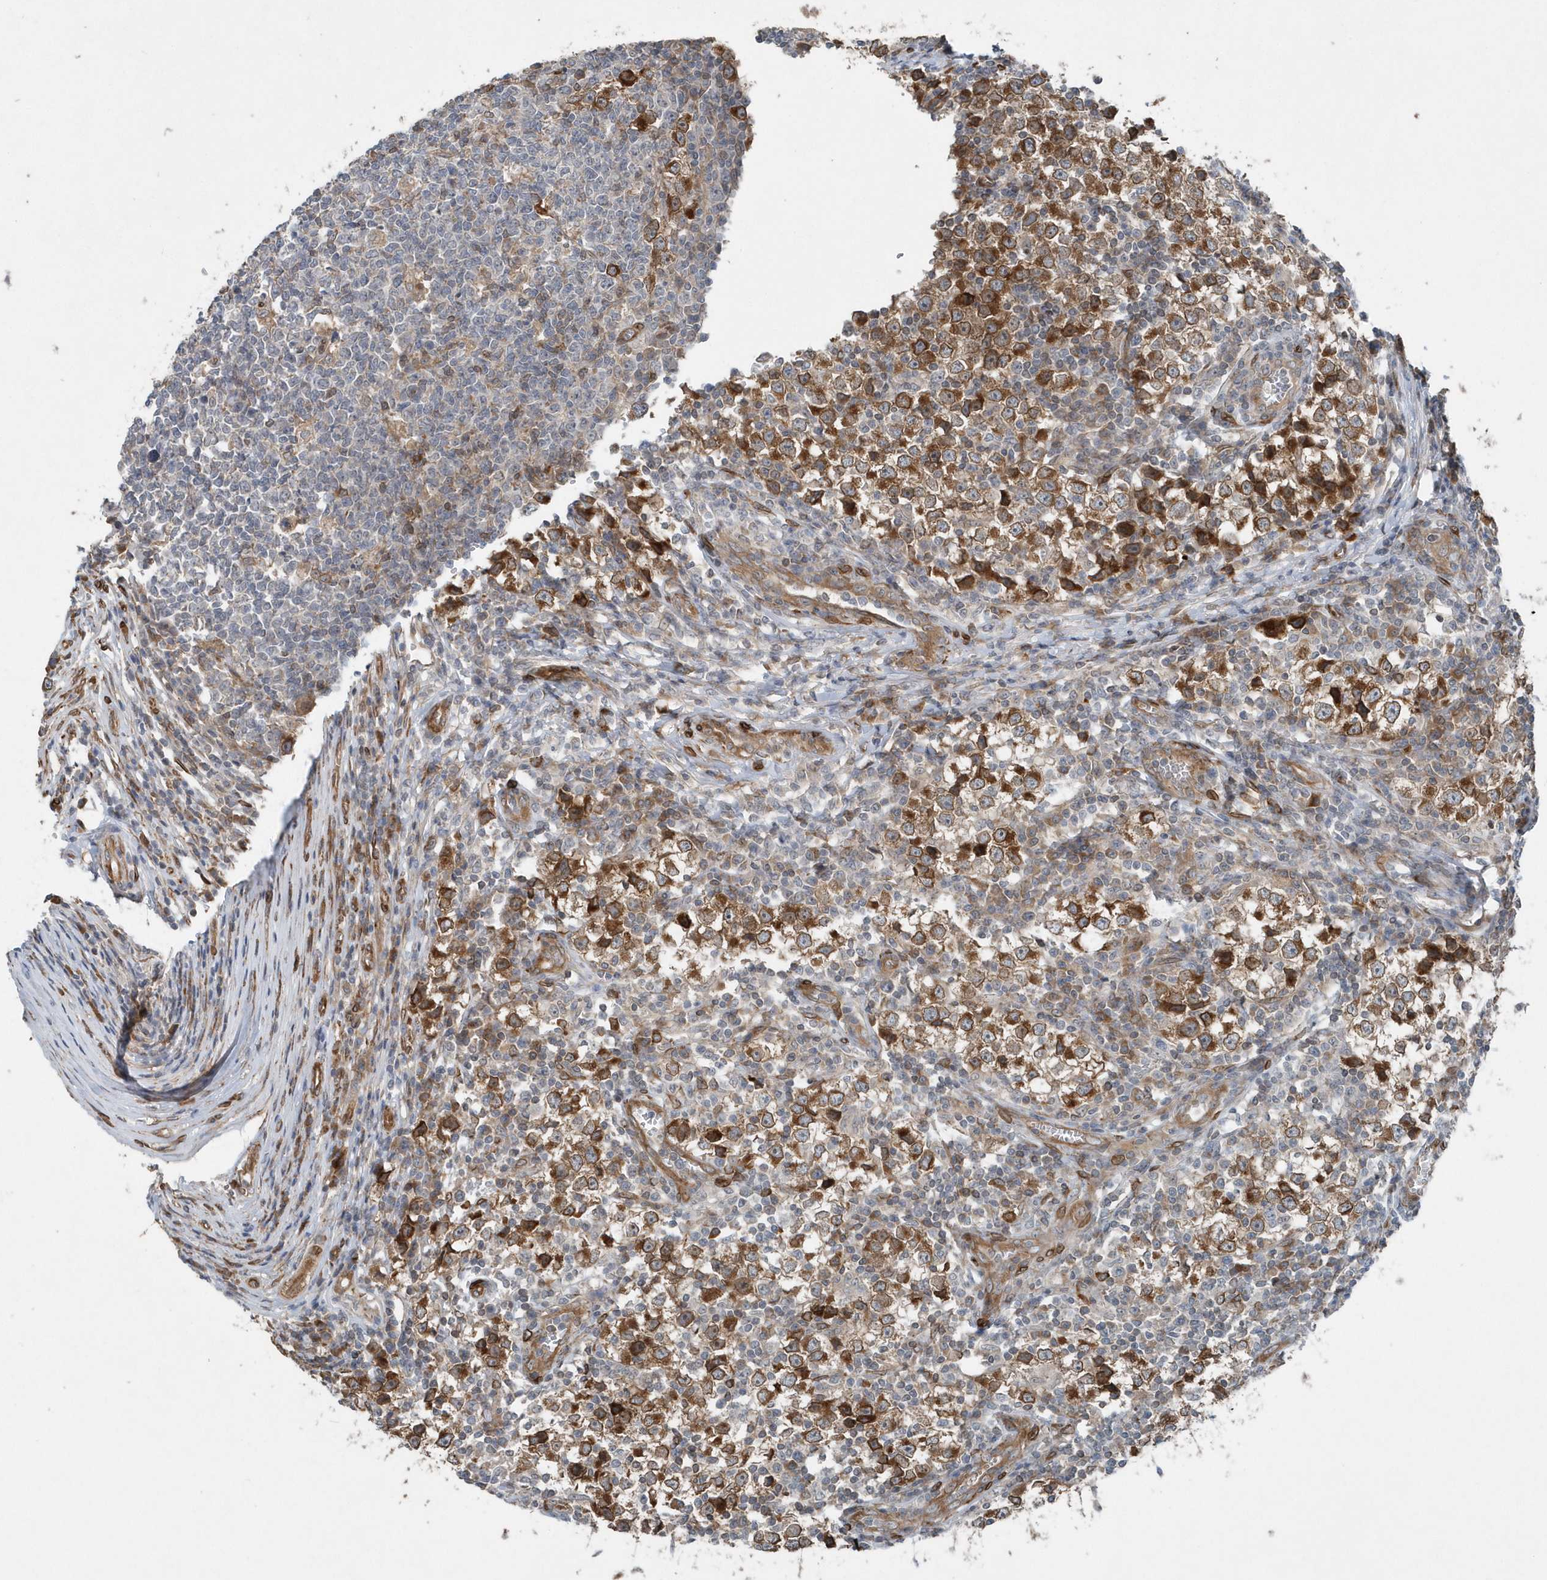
{"staining": {"intensity": "moderate", "quantity": "25%-75%", "location": "cytoplasmic/membranous"}, "tissue": "testis cancer", "cell_type": "Tumor cells", "image_type": "cancer", "snomed": [{"axis": "morphology", "description": "Seminoma, NOS"}, {"axis": "topography", "description": "Testis"}], "caption": "The histopathology image displays immunohistochemical staining of testis cancer. There is moderate cytoplasmic/membranous positivity is appreciated in approximately 25%-75% of tumor cells.", "gene": "MCC", "patient": {"sex": "male", "age": 65}}